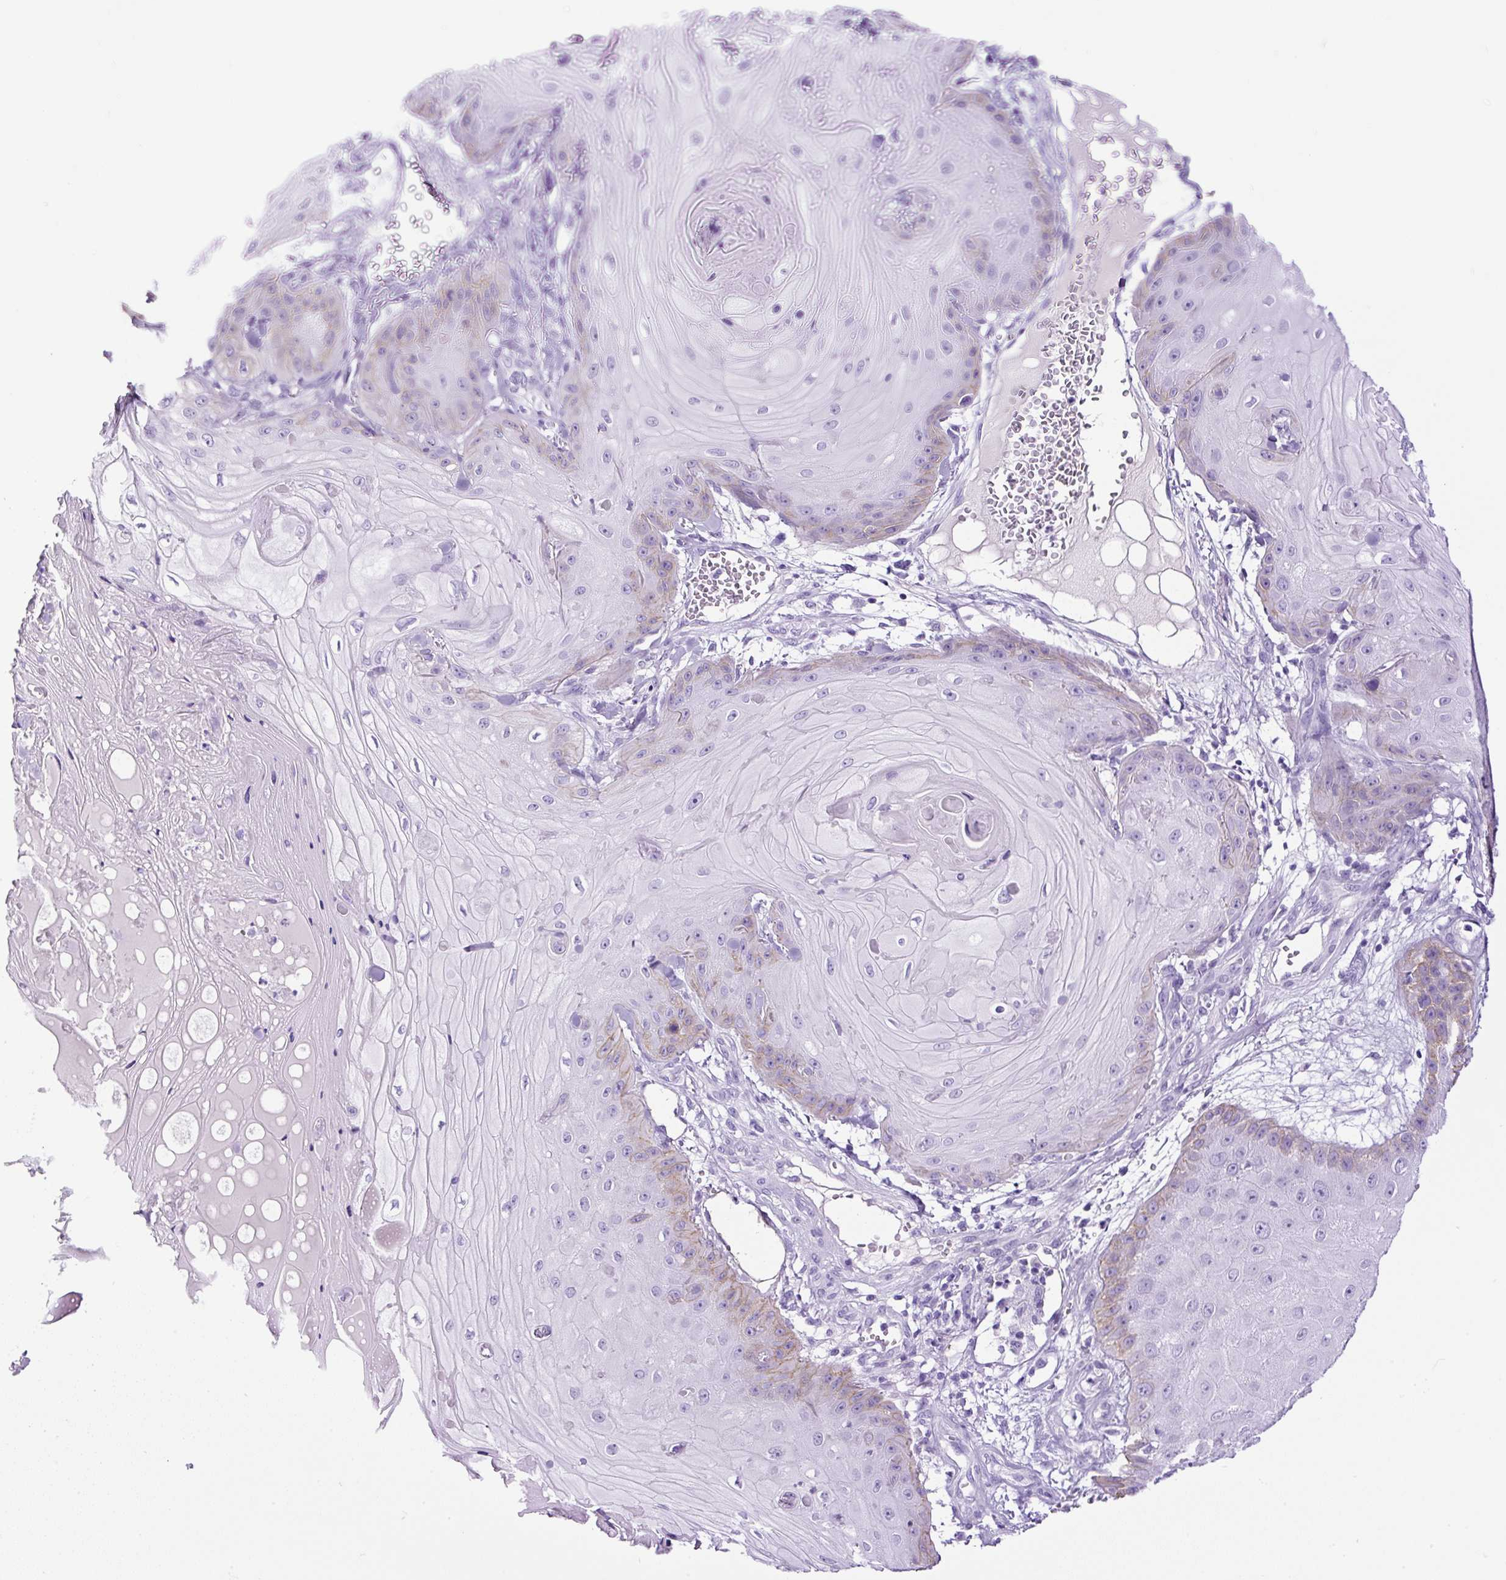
{"staining": {"intensity": "weak", "quantity": "<25%", "location": "cytoplasmic/membranous"}, "tissue": "skin cancer", "cell_type": "Tumor cells", "image_type": "cancer", "snomed": [{"axis": "morphology", "description": "Squamous cell carcinoma, NOS"}, {"axis": "topography", "description": "Skin"}], "caption": "IHC photomicrograph of human squamous cell carcinoma (skin) stained for a protein (brown), which shows no expression in tumor cells.", "gene": "PDIA2", "patient": {"sex": "male", "age": 74}}